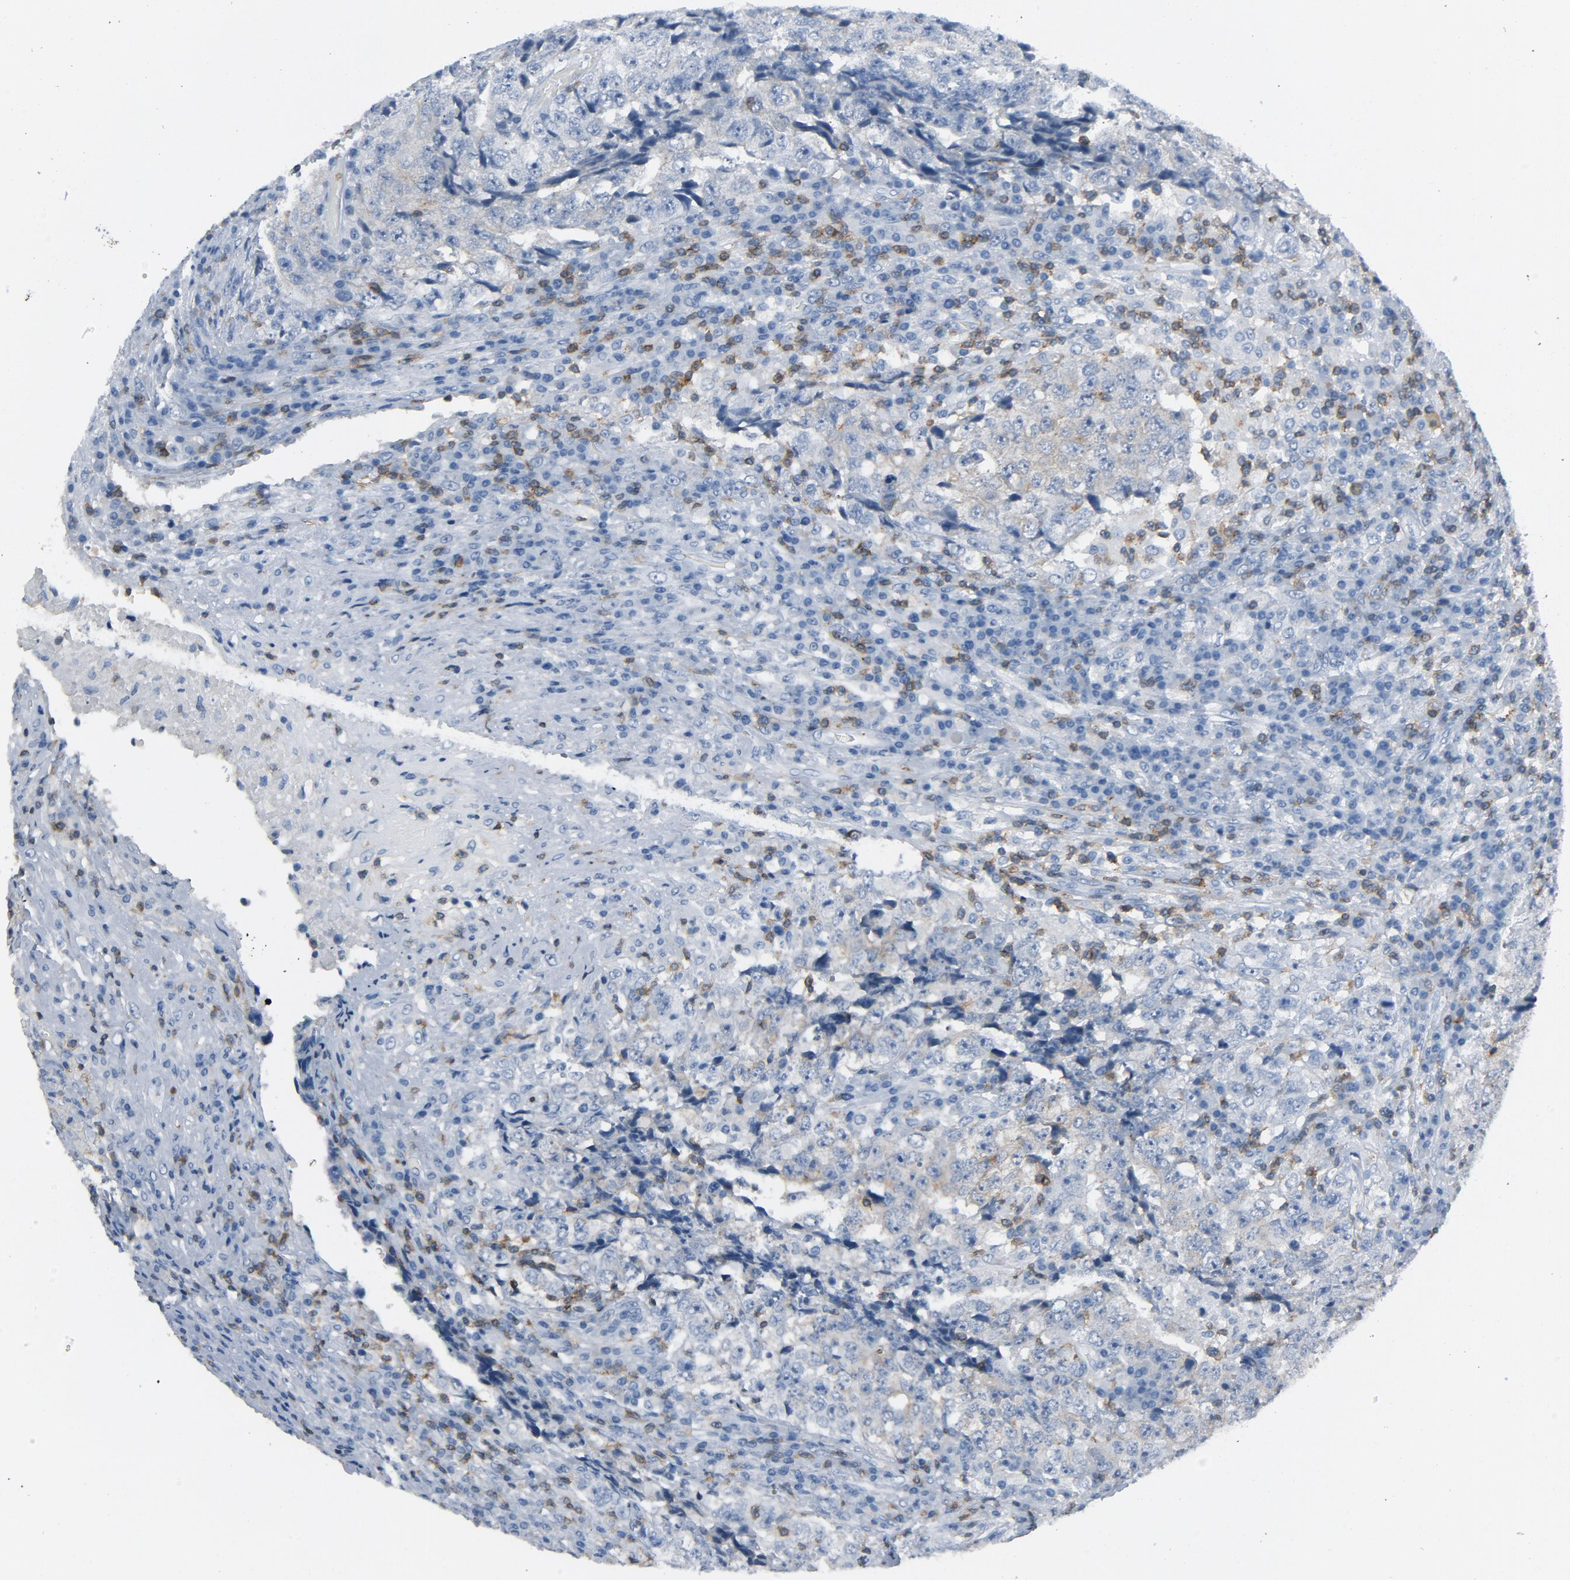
{"staining": {"intensity": "weak", "quantity": "25%-75%", "location": "cytoplasmic/membranous"}, "tissue": "testis cancer", "cell_type": "Tumor cells", "image_type": "cancer", "snomed": [{"axis": "morphology", "description": "Necrosis, NOS"}, {"axis": "morphology", "description": "Carcinoma, Embryonal, NOS"}, {"axis": "topography", "description": "Testis"}], "caption": "Brown immunohistochemical staining in testis cancer displays weak cytoplasmic/membranous positivity in about 25%-75% of tumor cells.", "gene": "LCK", "patient": {"sex": "male", "age": 19}}